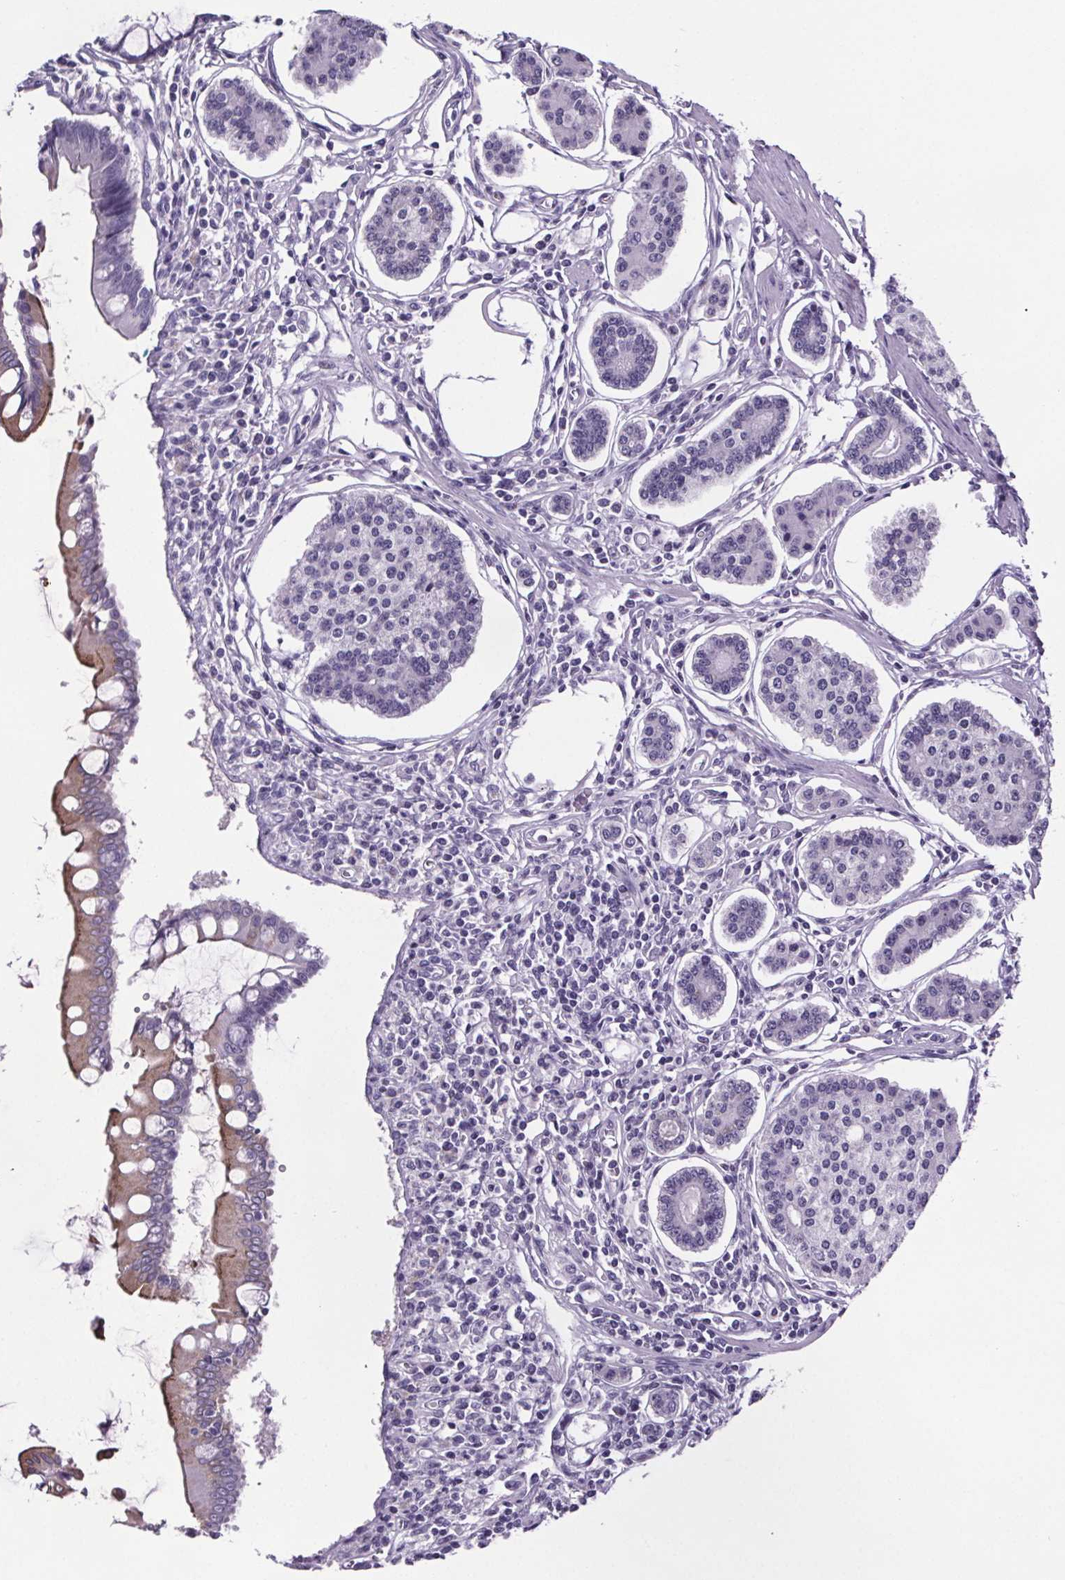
{"staining": {"intensity": "negative", "quantity": "none", "location": "none"}, "tissue": "carcinoid", "cell_type": "Tumor cells", "image_type": "cancer", "snomed": [{"axis": "morphology", "description": "Carcinoid, malignant, NOS"}, {"axis": "topography", "description": "Small intestine"}], "caption": "Carcinoid (malignant) was stained to show a protein in brown. There is no significant expression in tumor cells.", "gene": "CUBN", "patient": {"sex": "female", "age": 65}}